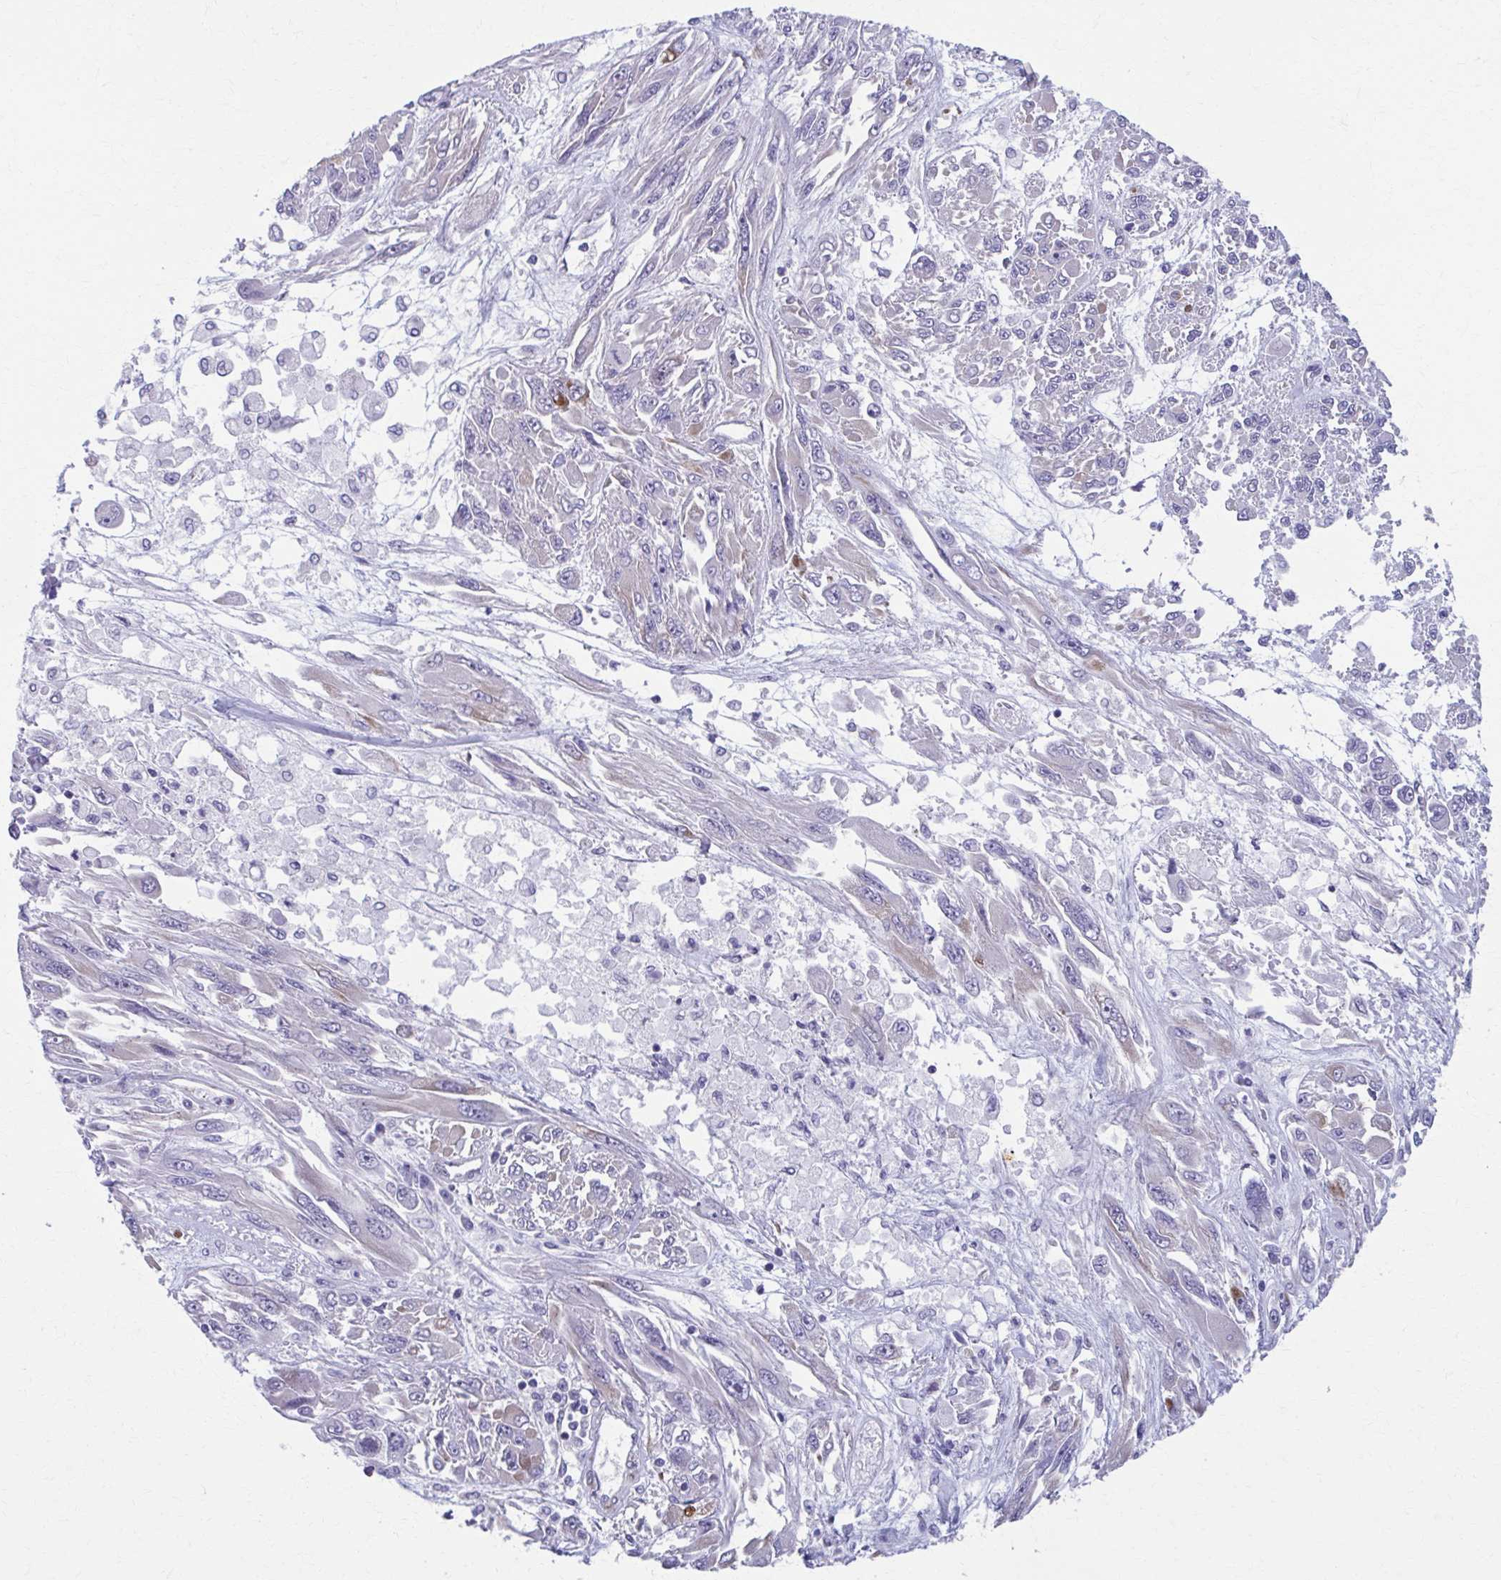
{"staining": {"intensity": "weak", "quantity": "<25%", "location": "cytoplasmic/membranous"}, "tissue": "melanoma", "cell_type": "Tumor cells", "image_type": "cancer", "snomed": [{"axis": "morphology", "description": "Malignant melanoma, NOS"}, {"axis": "topography", "description": "Skin"}], "caption": "Micrograph shows no significant protein expression in tumor cells of malignant melanoma.", "gene": "SPATS2L", "patient": {"sex": "female", "age": 91}}